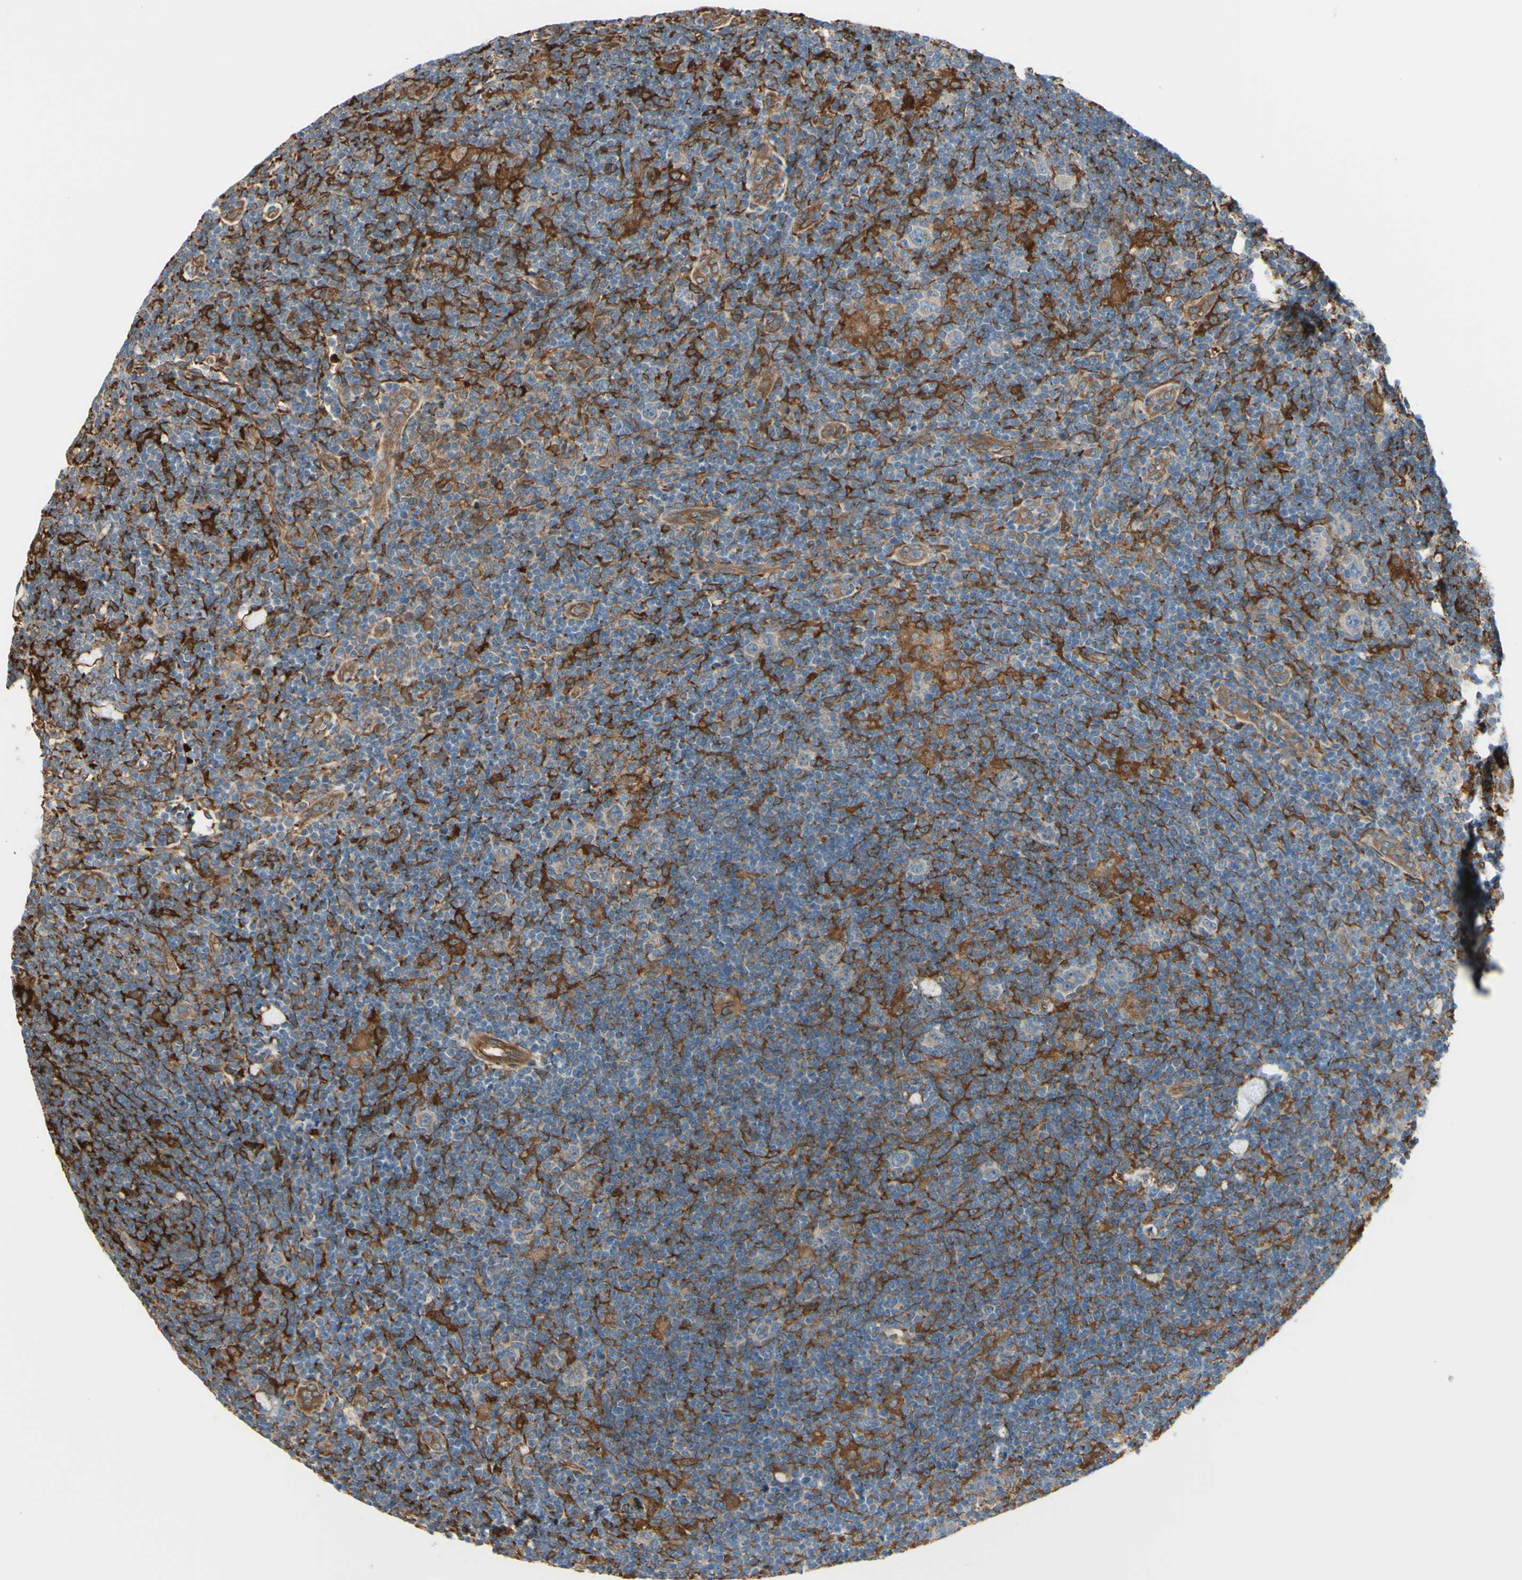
{"staining": {"intensity": "weak", "quantity": ">75%", "location": "cytoplasmic/membranous"}, "tissue": "lymphoma", "cell_type": "Tumor cells", "image_type": "cancer", "snomed": [{"axis": "morphology", "description": "Hodgkin's disease, NOS"}, {"axis": "topography", "description": "Lymph node"}], "caption": "Immunohistochemistry (IHC) of Hodgkin's disease reveals low levels of weak cytoplasmic/membranous expression in approximately >75% of tumor cells.", "gene": "IGSF9B", "patient": {"sex": "female", "age": 57}}